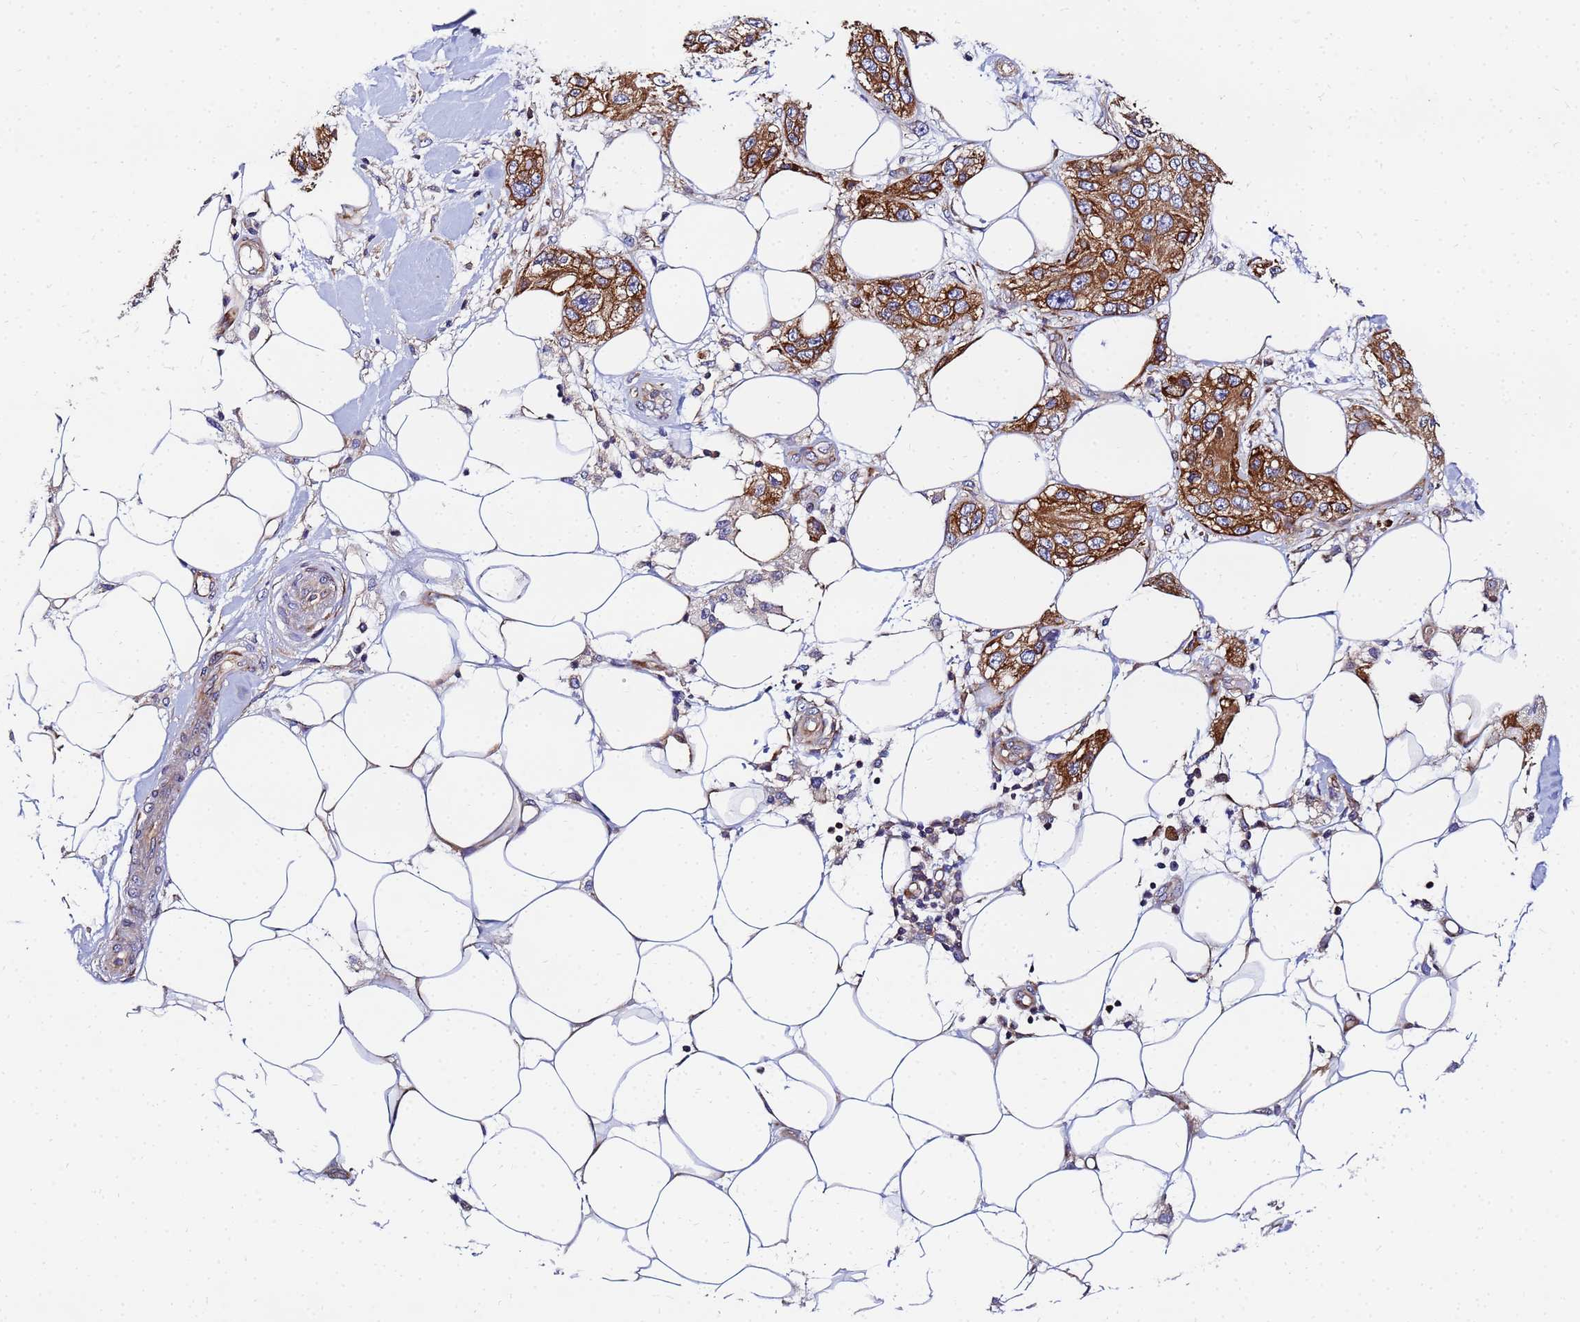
{"staining": {"intensity": "strong", "quantity": ">75%", "location": "cytoplasmic/membranous"}, "tissue": "skin cancer", "cell_type": "Tumor cells", "image_type": "cancer", "snomed": [{"axis": "morphology", "description": "Normal tissue, NOS"}, {"axis": "morphology", "description": "Squamous cell carcinoma, NOS"}, {"axis": "topography", "description": "Skin"}], "caption": "About >75% of tumor cells in skin cancer (squamous cell carcinoma) display strong cytoplasmic/membranous protein positivity as visualized by brown immunohistochemical staining.", "gene": "POM121", "patient": {"sex": "male", "age": 72}}